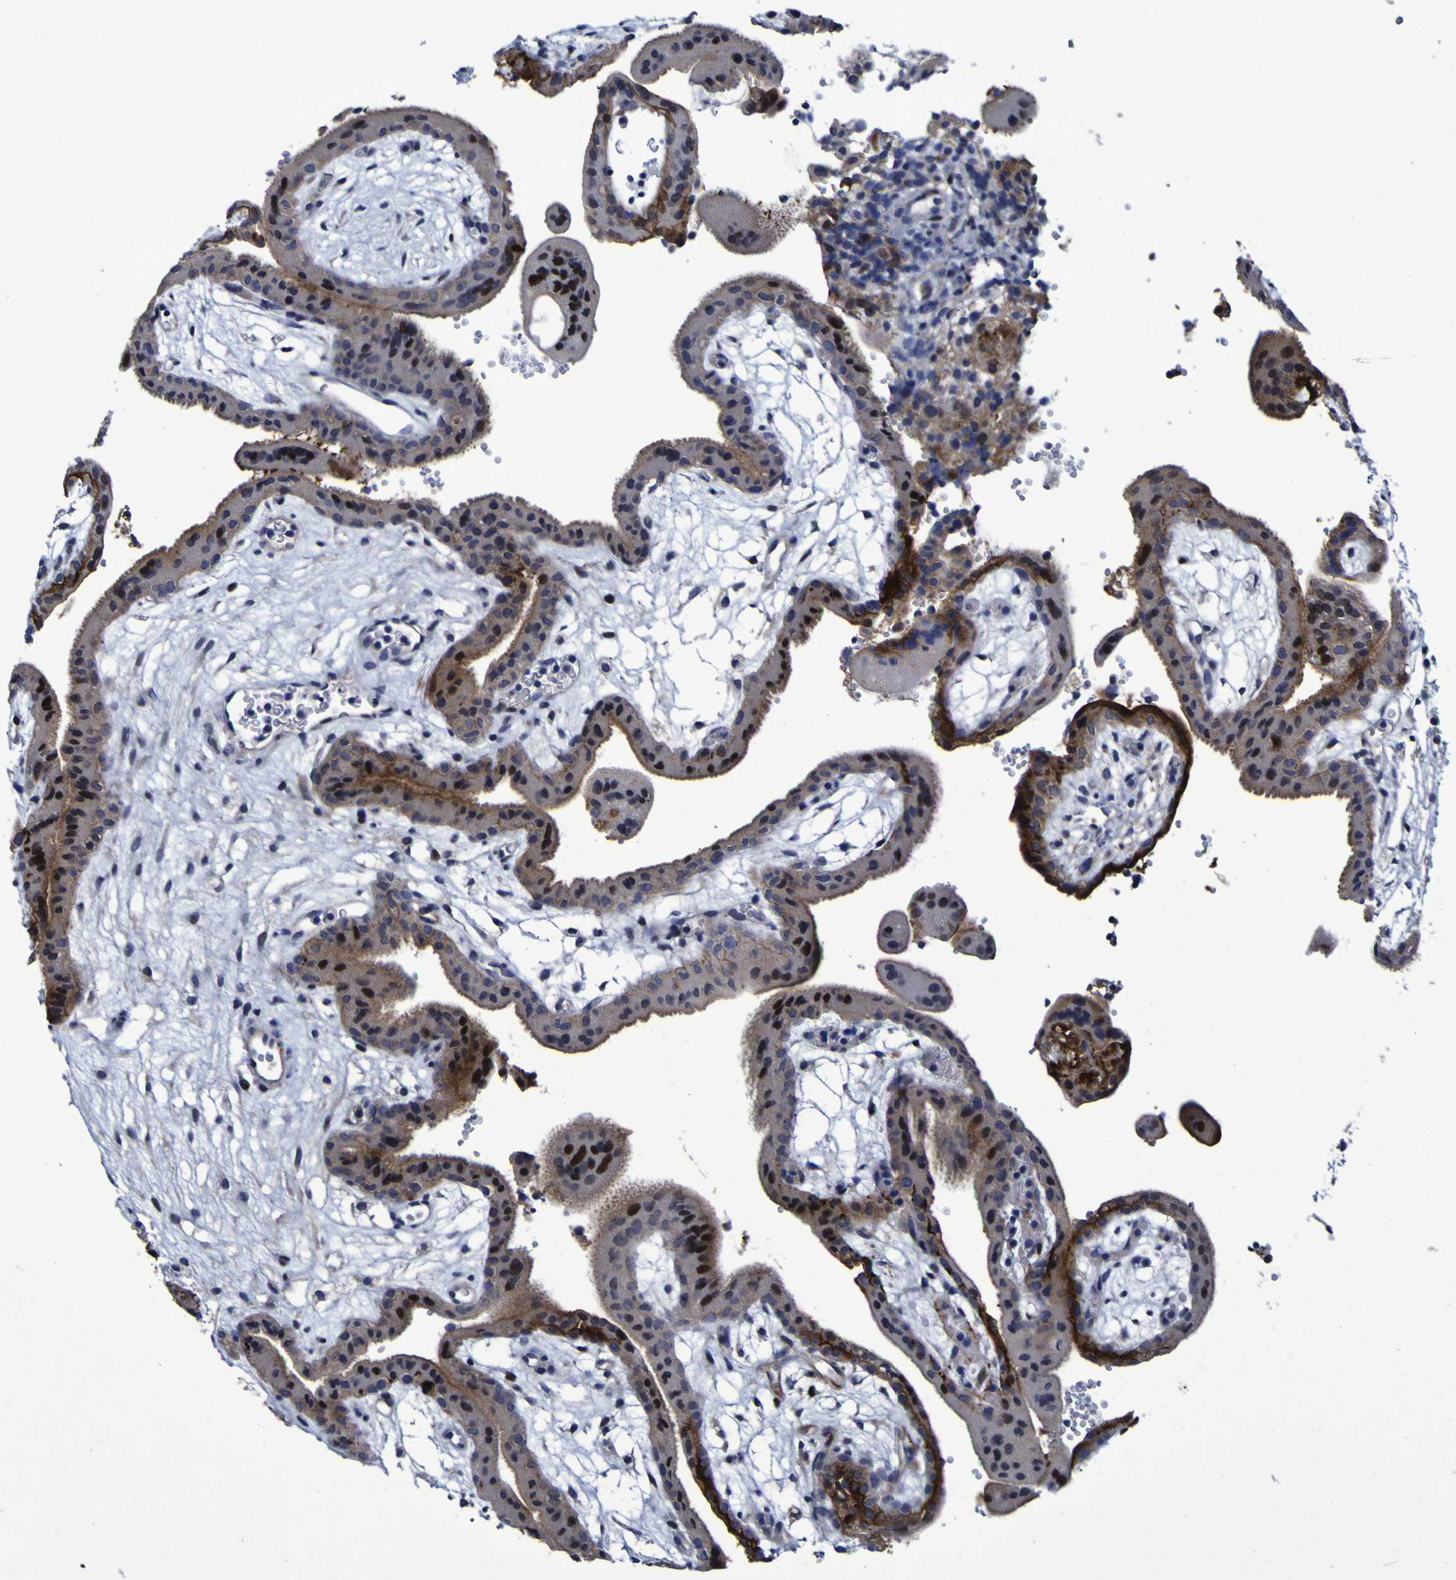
{"staining": {"intensity": "moderate", "quantity": ">75%", "location": "cytoplasmic/membranous,nuclear"}, "tissue": "placenta", "cell_type": "Decidual cells", "image_type": "normal", "snomed": [{"axis": "morphology", "description": "Normal tissue, NOS"}, {"axis": "topography", "description": "Placenta"}], "caption": "Immunohistochemistry (IHC) image of unremarkable placenta: human placenta stained using immunohistochemistry demonstrates medium levels of moderate protein expression localized specifically in the cytoplasmic/membranous,nuclear of decidual cells, appearing as a cytoplasmic/membranous,nuclear brown color.", "gene": "MGLL", "patient": {"sex": "female", "age": 18}}